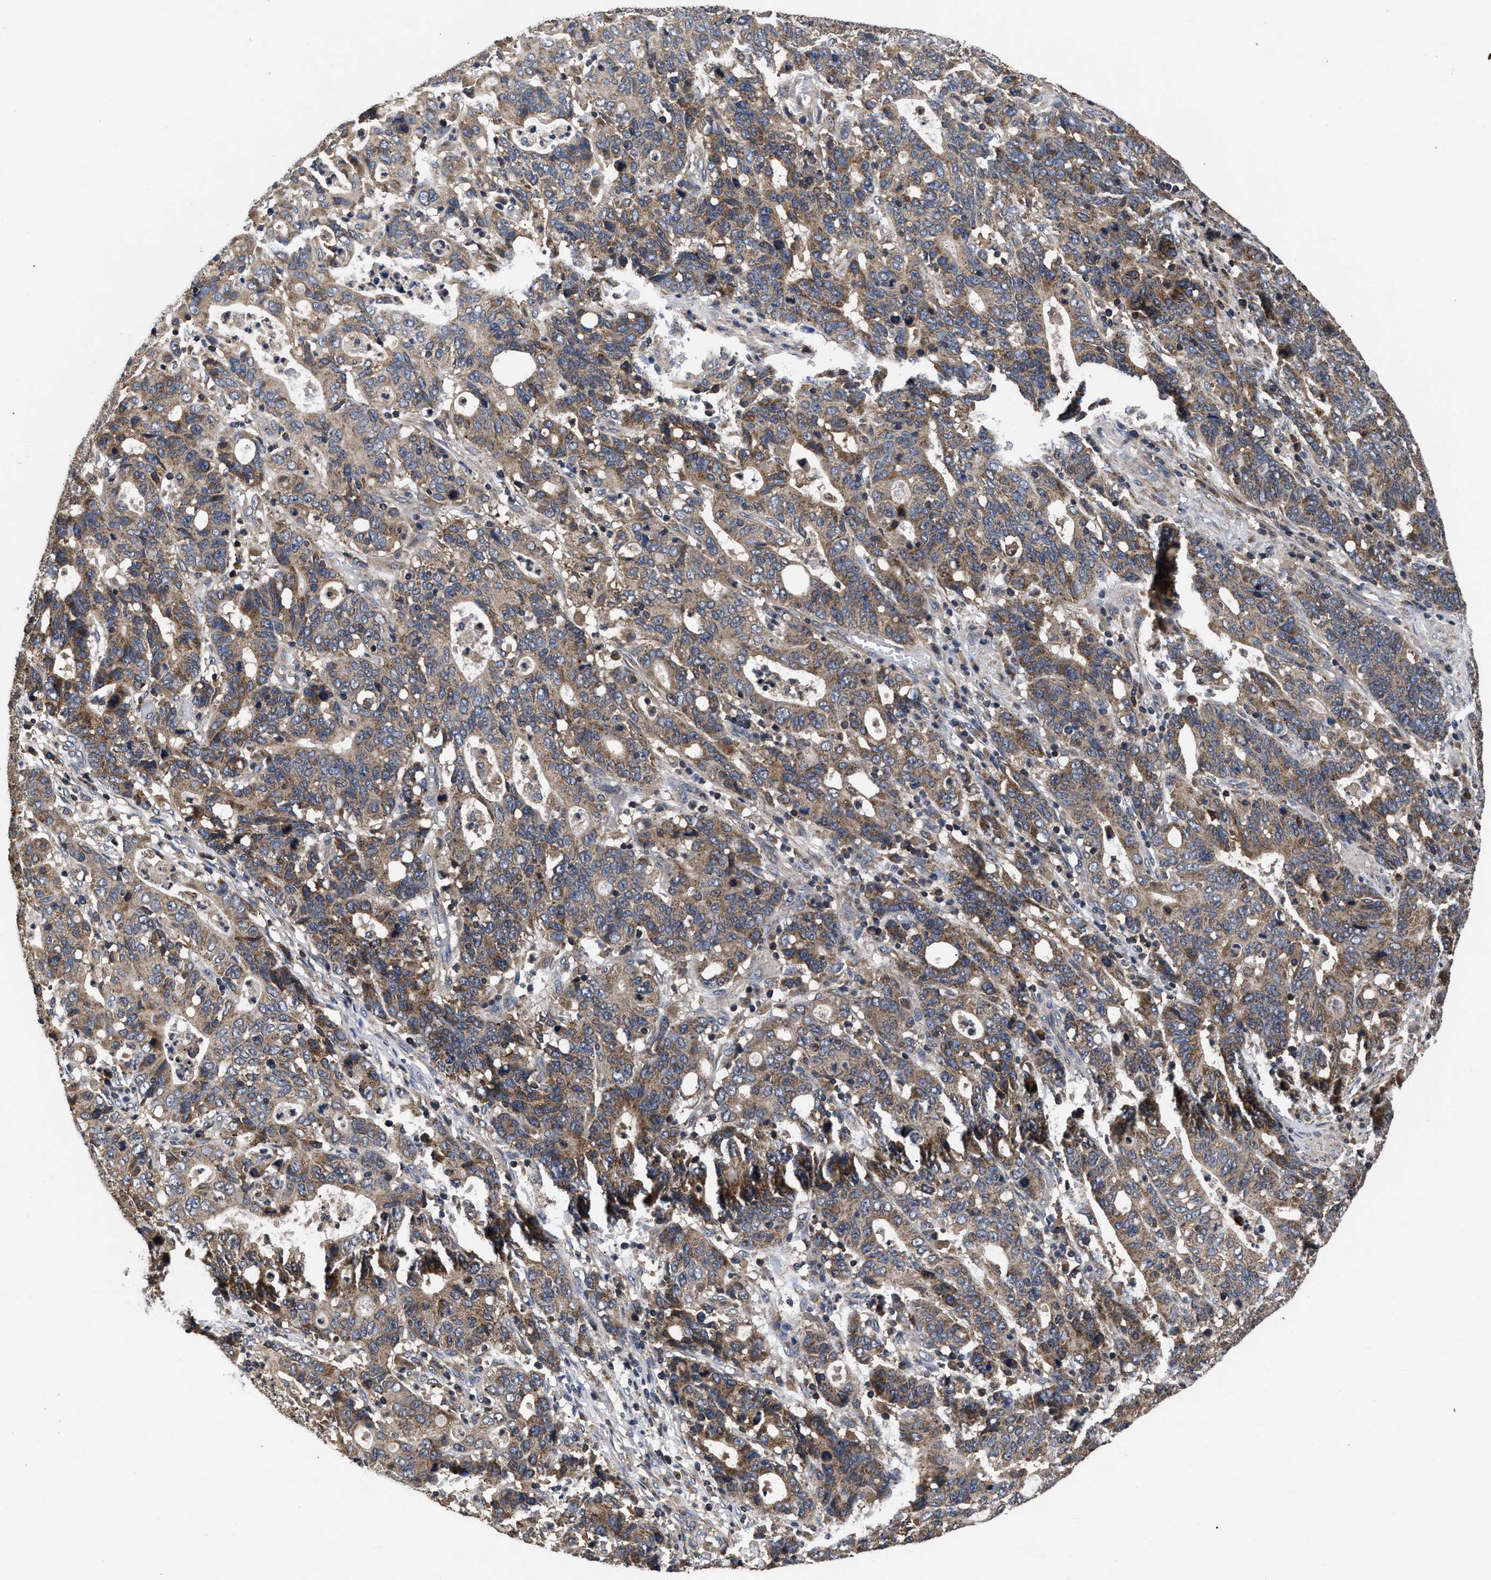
{"staining": {"intensity": "moderate", "quantity": ">75%", "location": "cytoplasmic/membranous"}, "tissue": "stomach cancer", "cell_type": "Tumor cells", "image_type": "cancer", "snomed": [{"axis": "morphology", "description": "Adenocarcinoma, NOS"}, {"axis": "topography", "description": "Stomach, upper"}], "caption": "Adenocarcinoma (stomach) was stained to show a protein in brown. There is medium levels of moderate cytoplasmic/membranous staining in approximately >75% of tumor cells.", "gene": "LRRC3", "patient": {"sex": "male", "age": 69}}